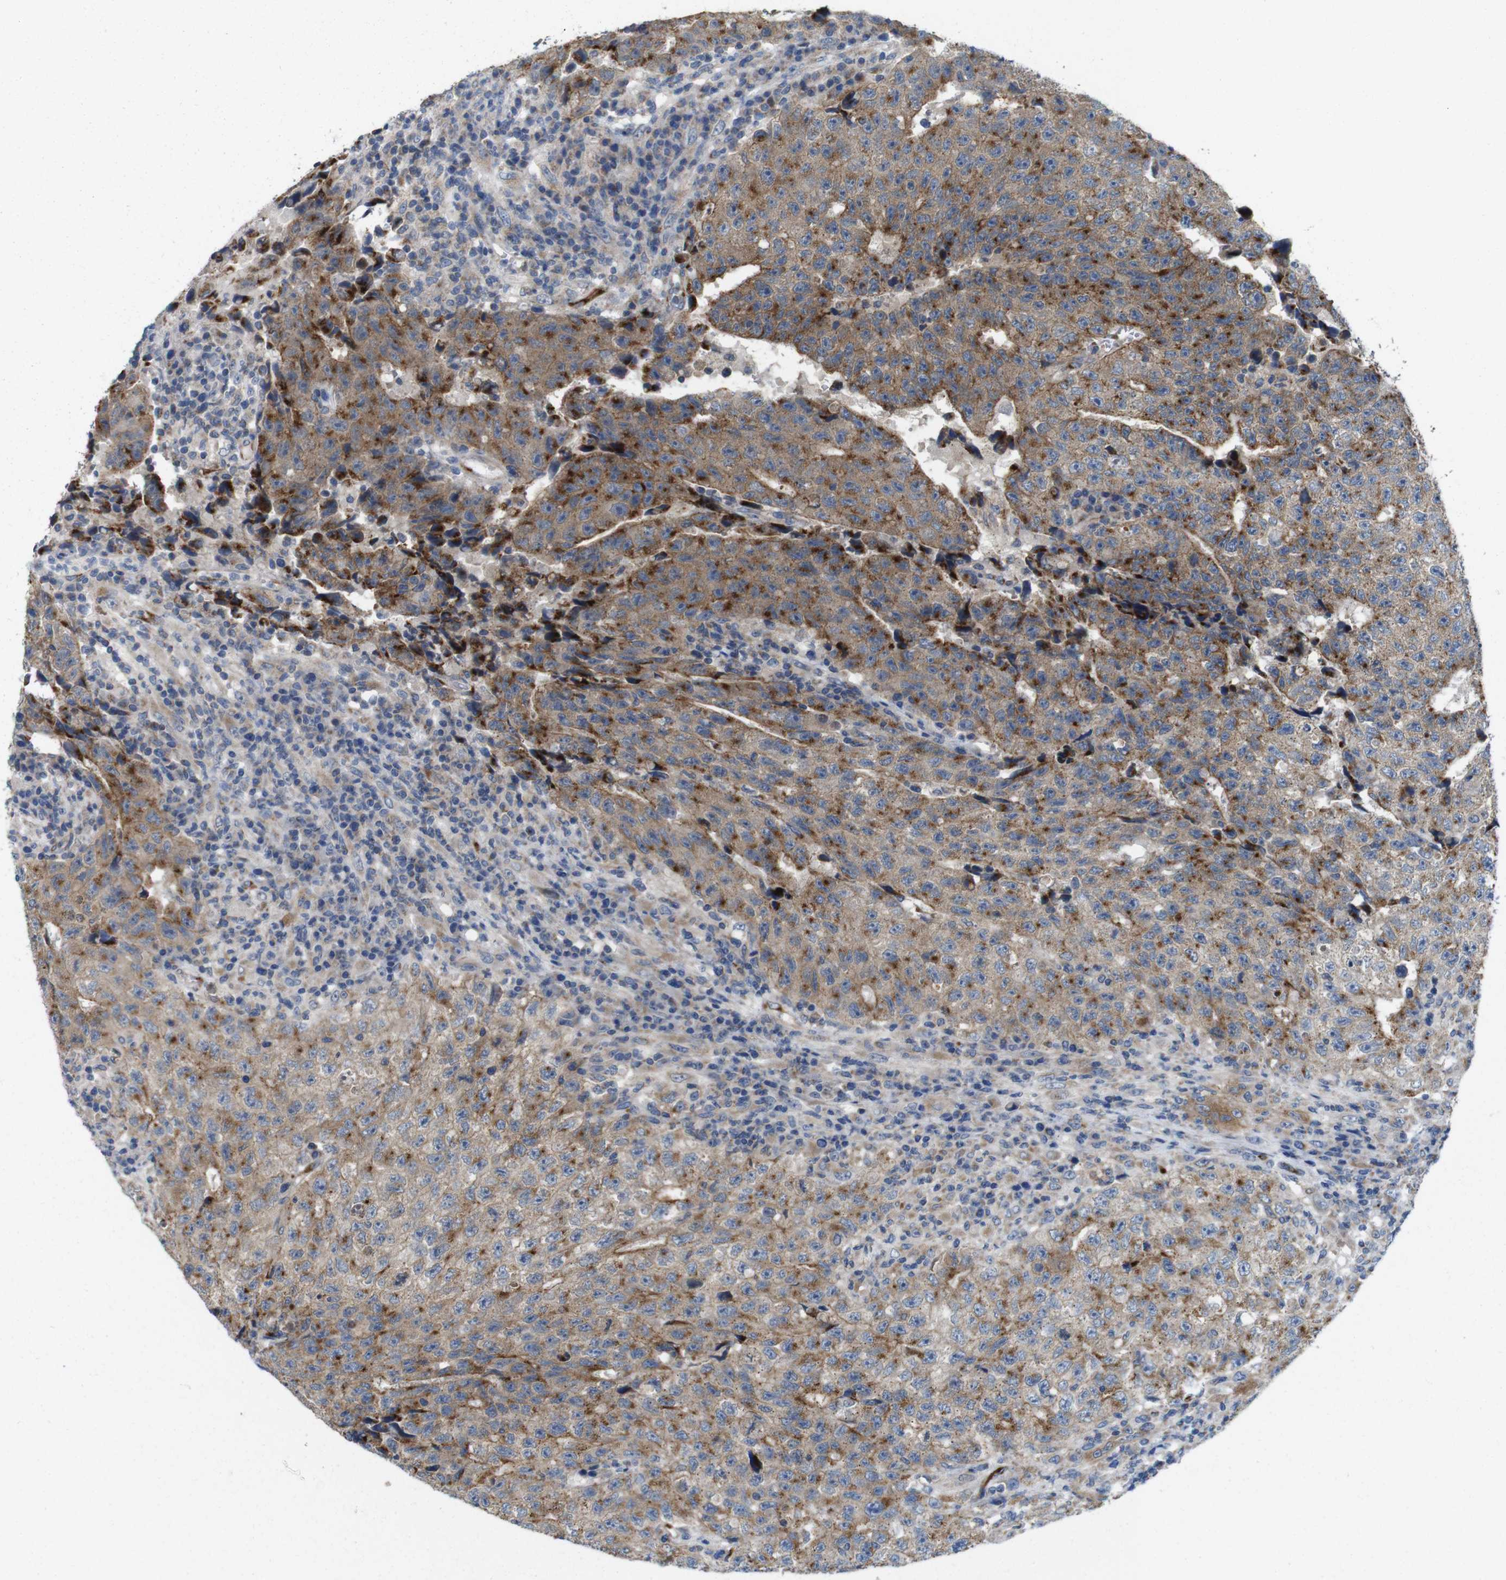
{"staining": {"intensity": "strong", "quantity": "25%-75%", "location": "cytoplasmic/membranous"}, "tissue": "testis cancer", "cell_type": "Tumor cells", "image_type": "cancer", "snomed": [{"axis": "morphology", "description": "Necrosis, NOS"}, {"axis": "morphology", "description": "Carcinoma, Embryonal, NOS"}, {"axis": "topography", "description": "Testis"}], "caption": "A micrograph of testis embryonal carcinoma stained for a protein shows strong cytoplasmic/membranous brown staining in tumor cells. The protein is shown in brown color, while the nuclei are stained blue.", "gene": "EFCAB14", "patient": {"sex": "male", "age": 19}}